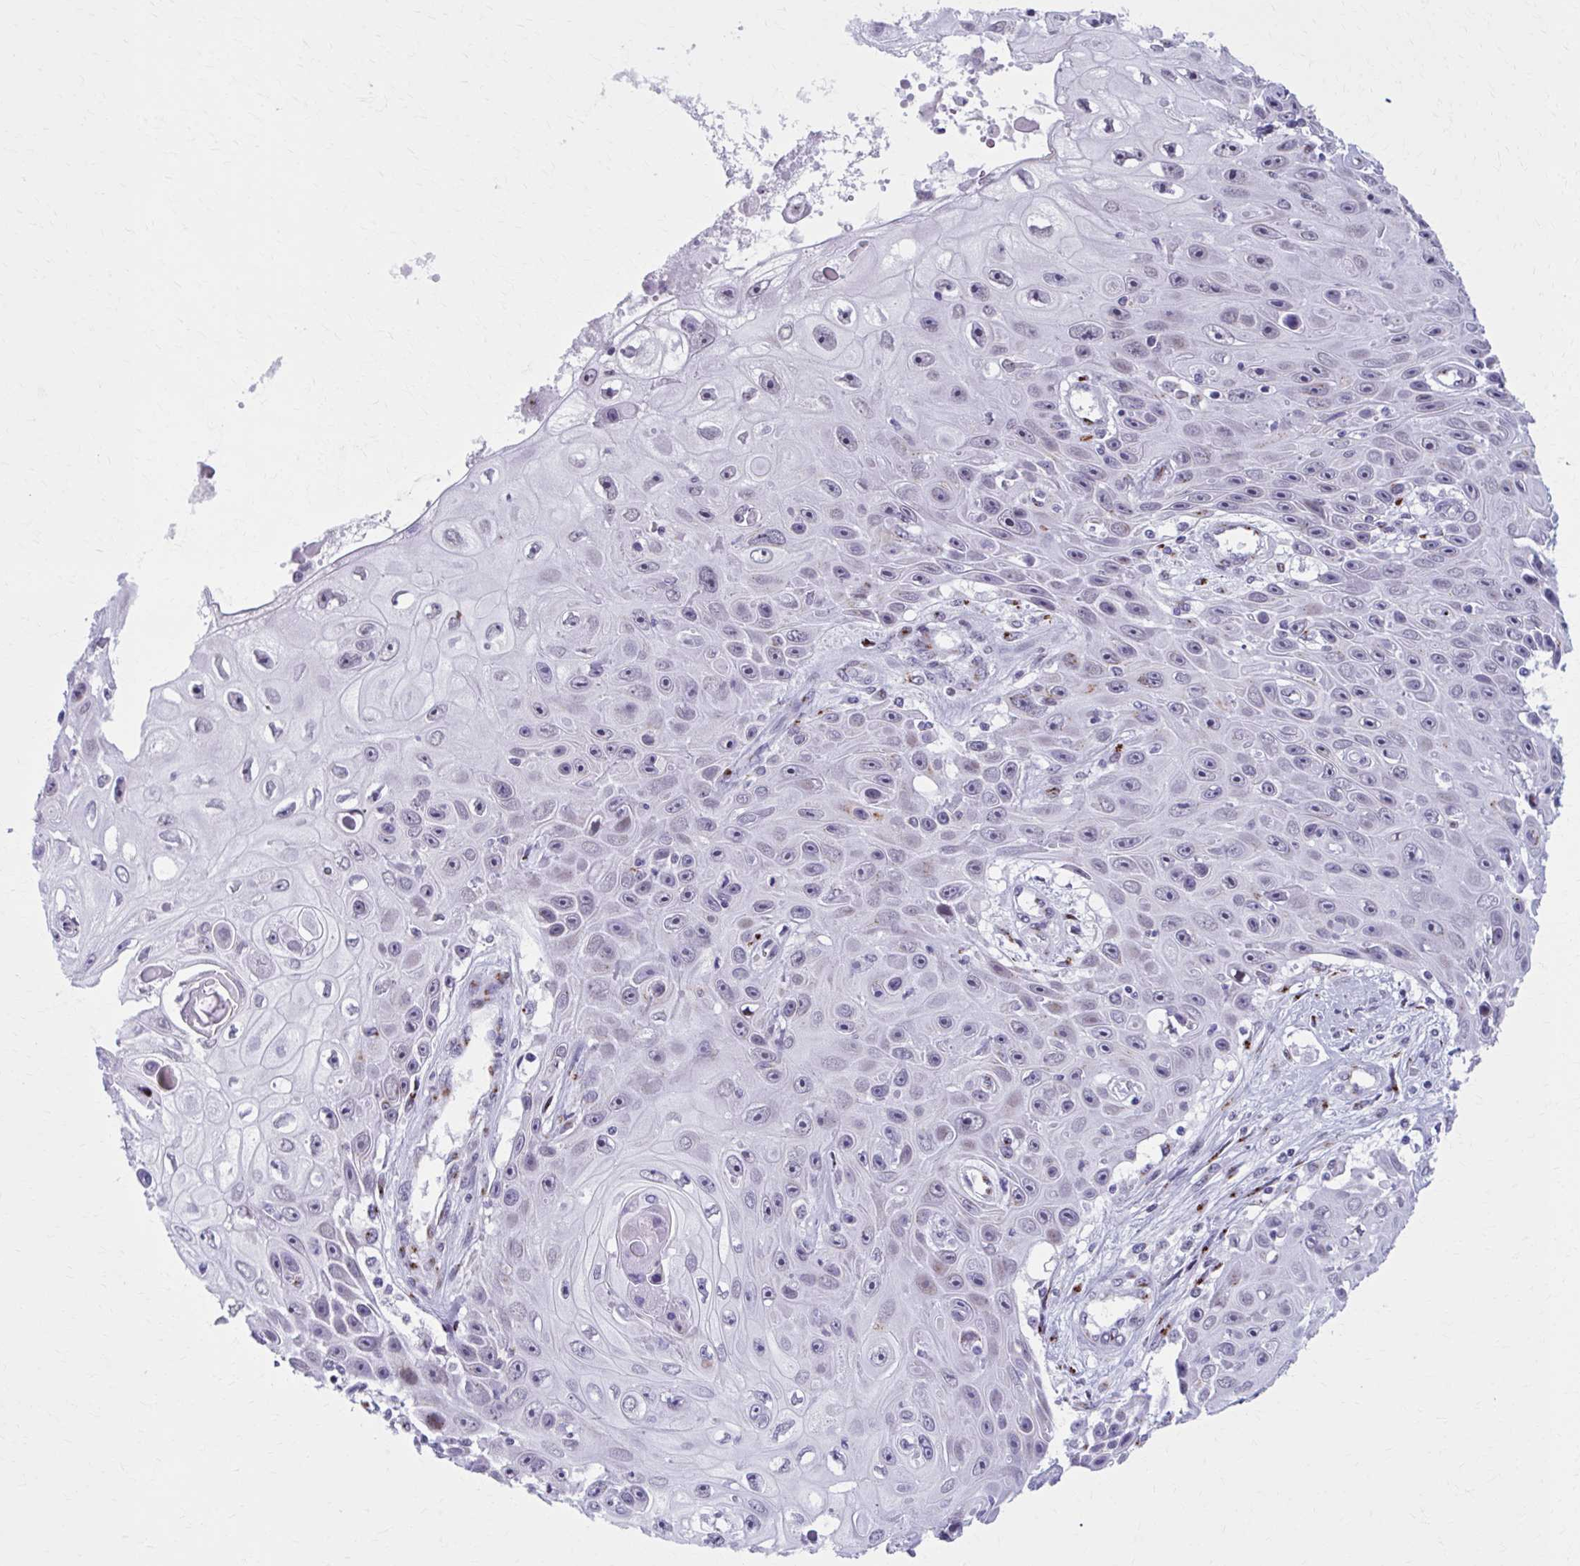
{"staining": {"intensity": "weak", "quantity": "<25%", "location": "nuclear"}, "tissue": "skin cancer", "cell_type": "Tumor cells", "image_type": "cancer", "snomed": [{"axis": "morphology", "description": "Squamous cell carcinoma, NOS"}, {"axis": "topography", "description": "Skin"}], "caption": "A photomicrograph of squamous cell carcinoma (skin) stained for a protein reveals no brown staining in tumor cells.", "gene": "ZNF682", "patient": {"sex": "male", "age": 82}}